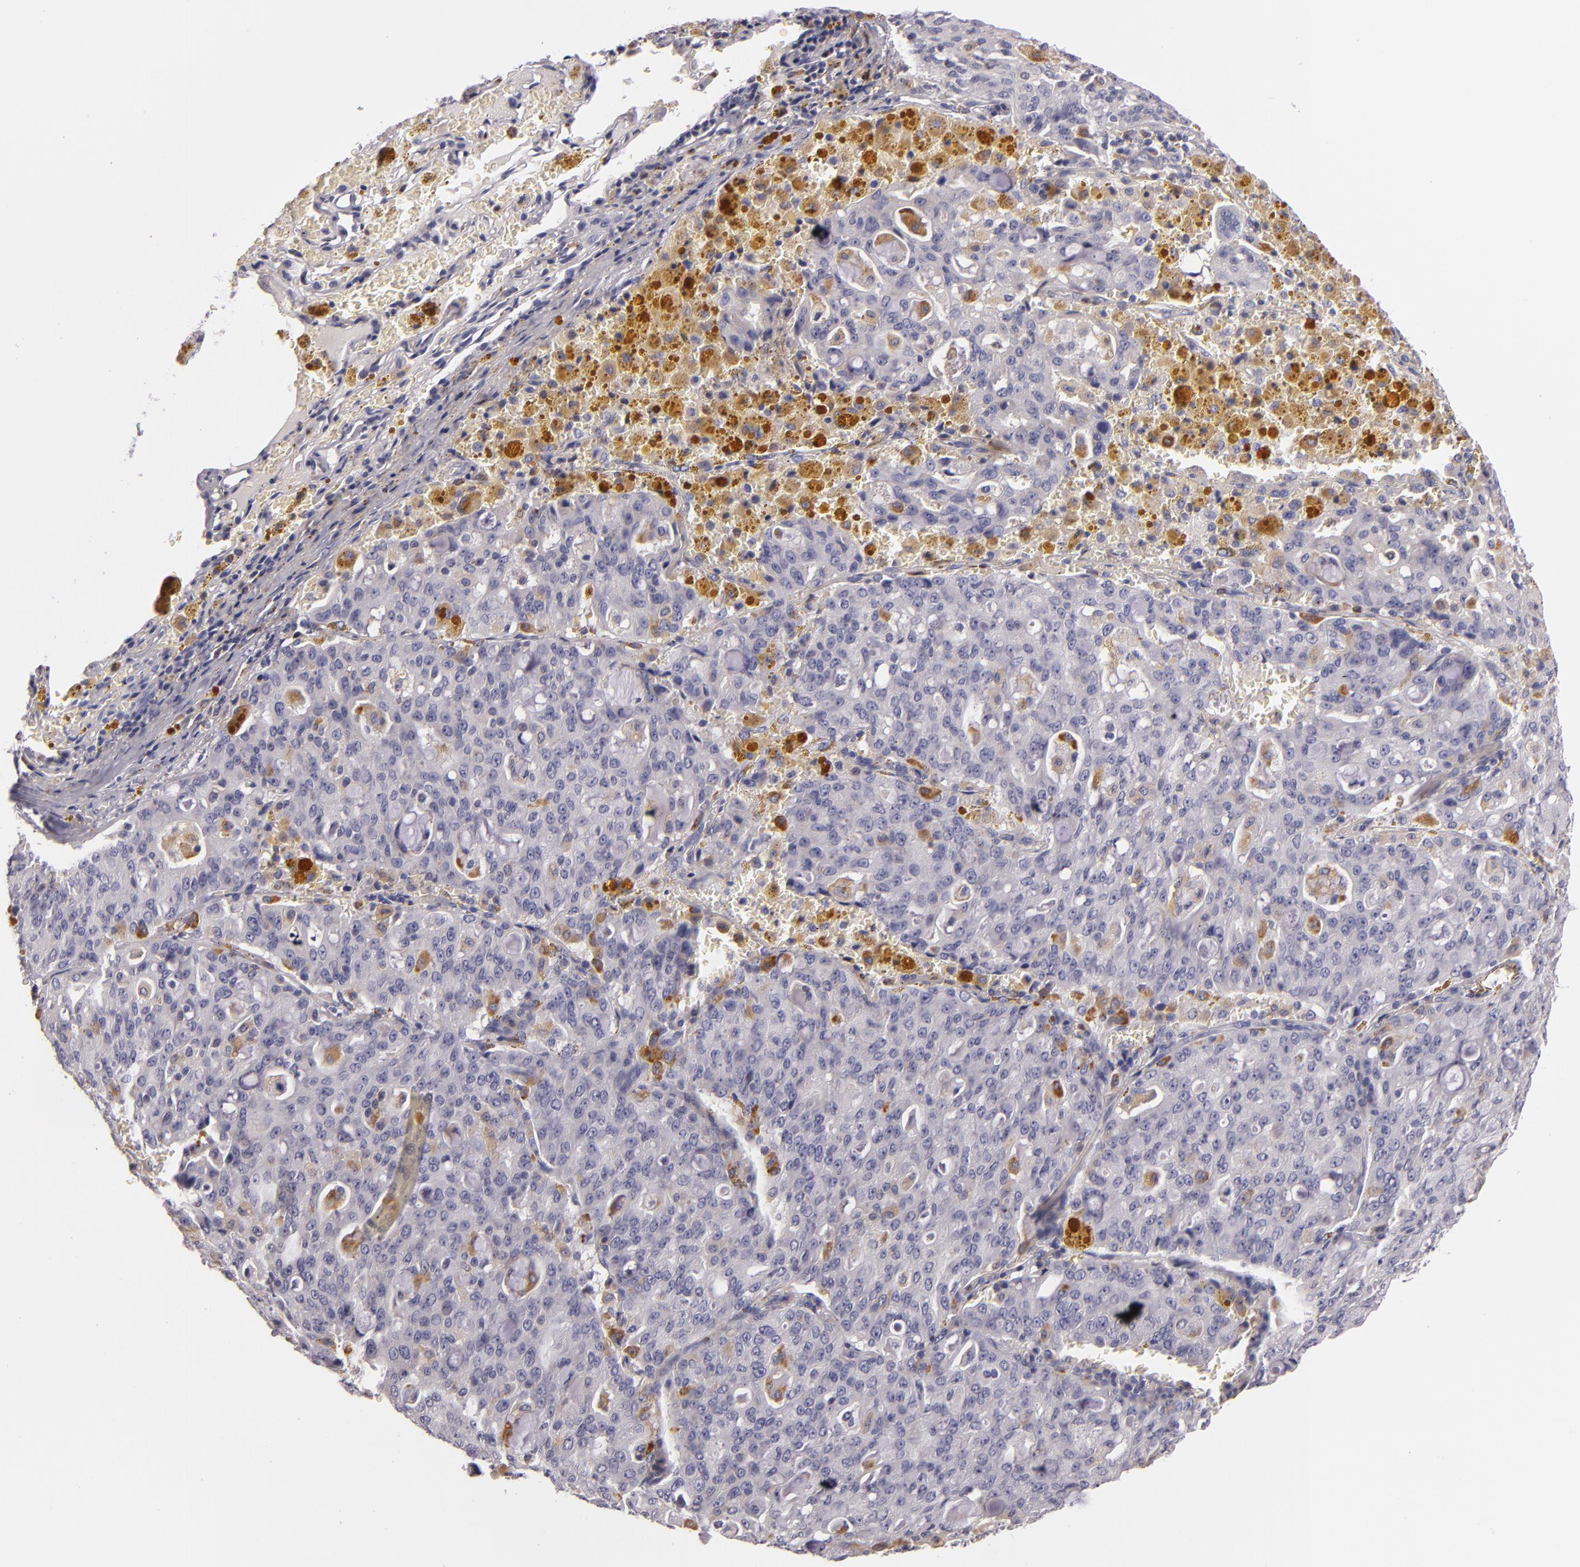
{"staining": {"intensity": "moderate", "quantity": "<25%", "location": "cytoplasmic/membranous"}, "tissue": "lung cancer", "cell_type": "Tumor cells", "image_type": "cancer", "snomed": [{"axis": "morphology", "description": "Adenocarcinoma, NOS"}, {"axis": "topography", "description": "Lung"}], "caption": "Lung cancer stained with IHC shows moderate cytoplasmic/membranous positivity in approximately <25% of tumor cells.", "gene": "TLR8", "patient": {"sex": "female", "age": 44}}